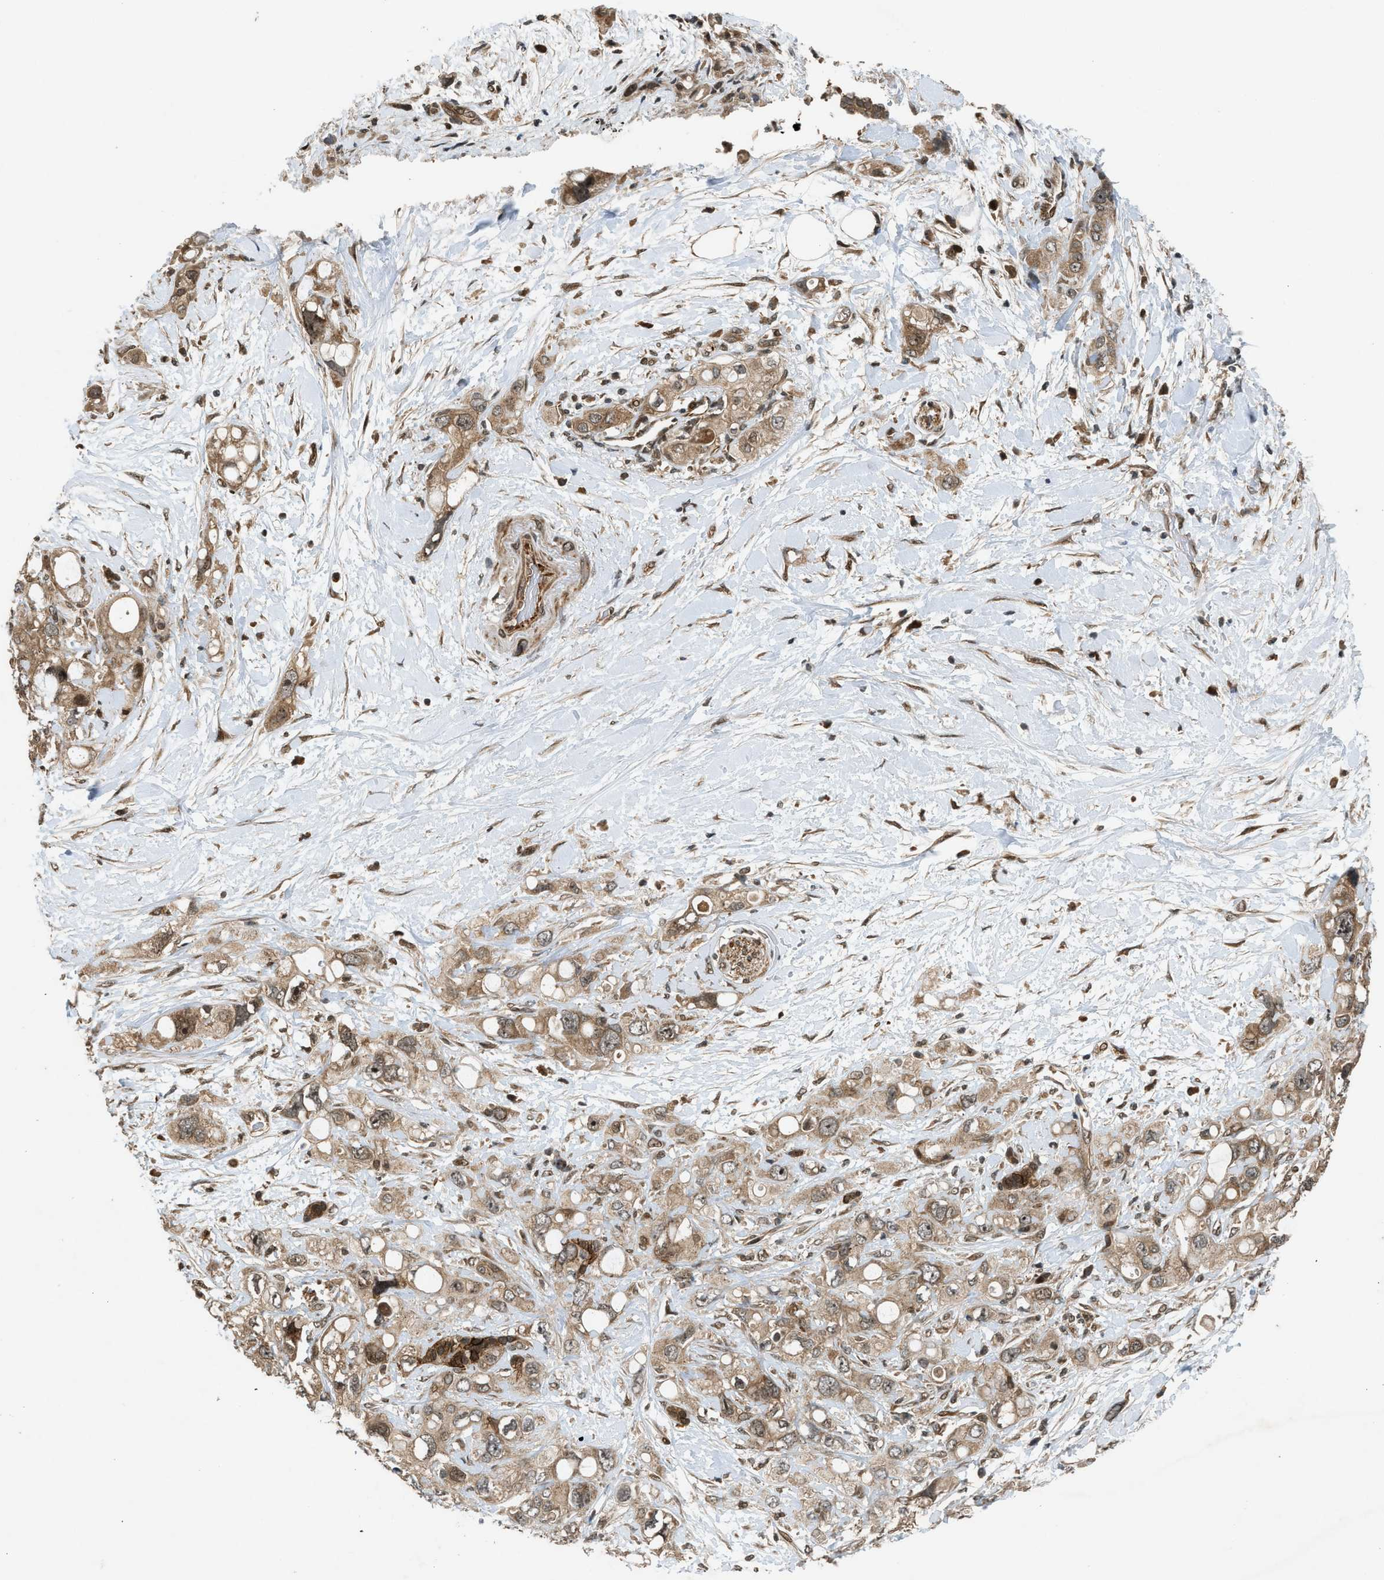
{"staining": {"intensity": "moderate", "quantity": ">75%", "location": "cytoplasmic/membranous,nuclear"}, "tissue": "pancreatic cancer", "cell_type": "Tumor cells", "image_type": "cancer", "snomed": [{"axis": "morphology", "description": "Adenocarcinoma, NOS"}, {"axis": "topography", "description": "Pancreas"}], "caption": "Protein expression analysis of adenocarcinoma (pancreatic) shows moderate cytoplasmic/membranous and nuclear expression in about >75% of tumor cells. Immunohistochemistry (ihc) stains the protein of interest in brown and the nuclei are stained blue.", "gene": "TXNL1", "patient": {"sex": "female", "age": 56}}